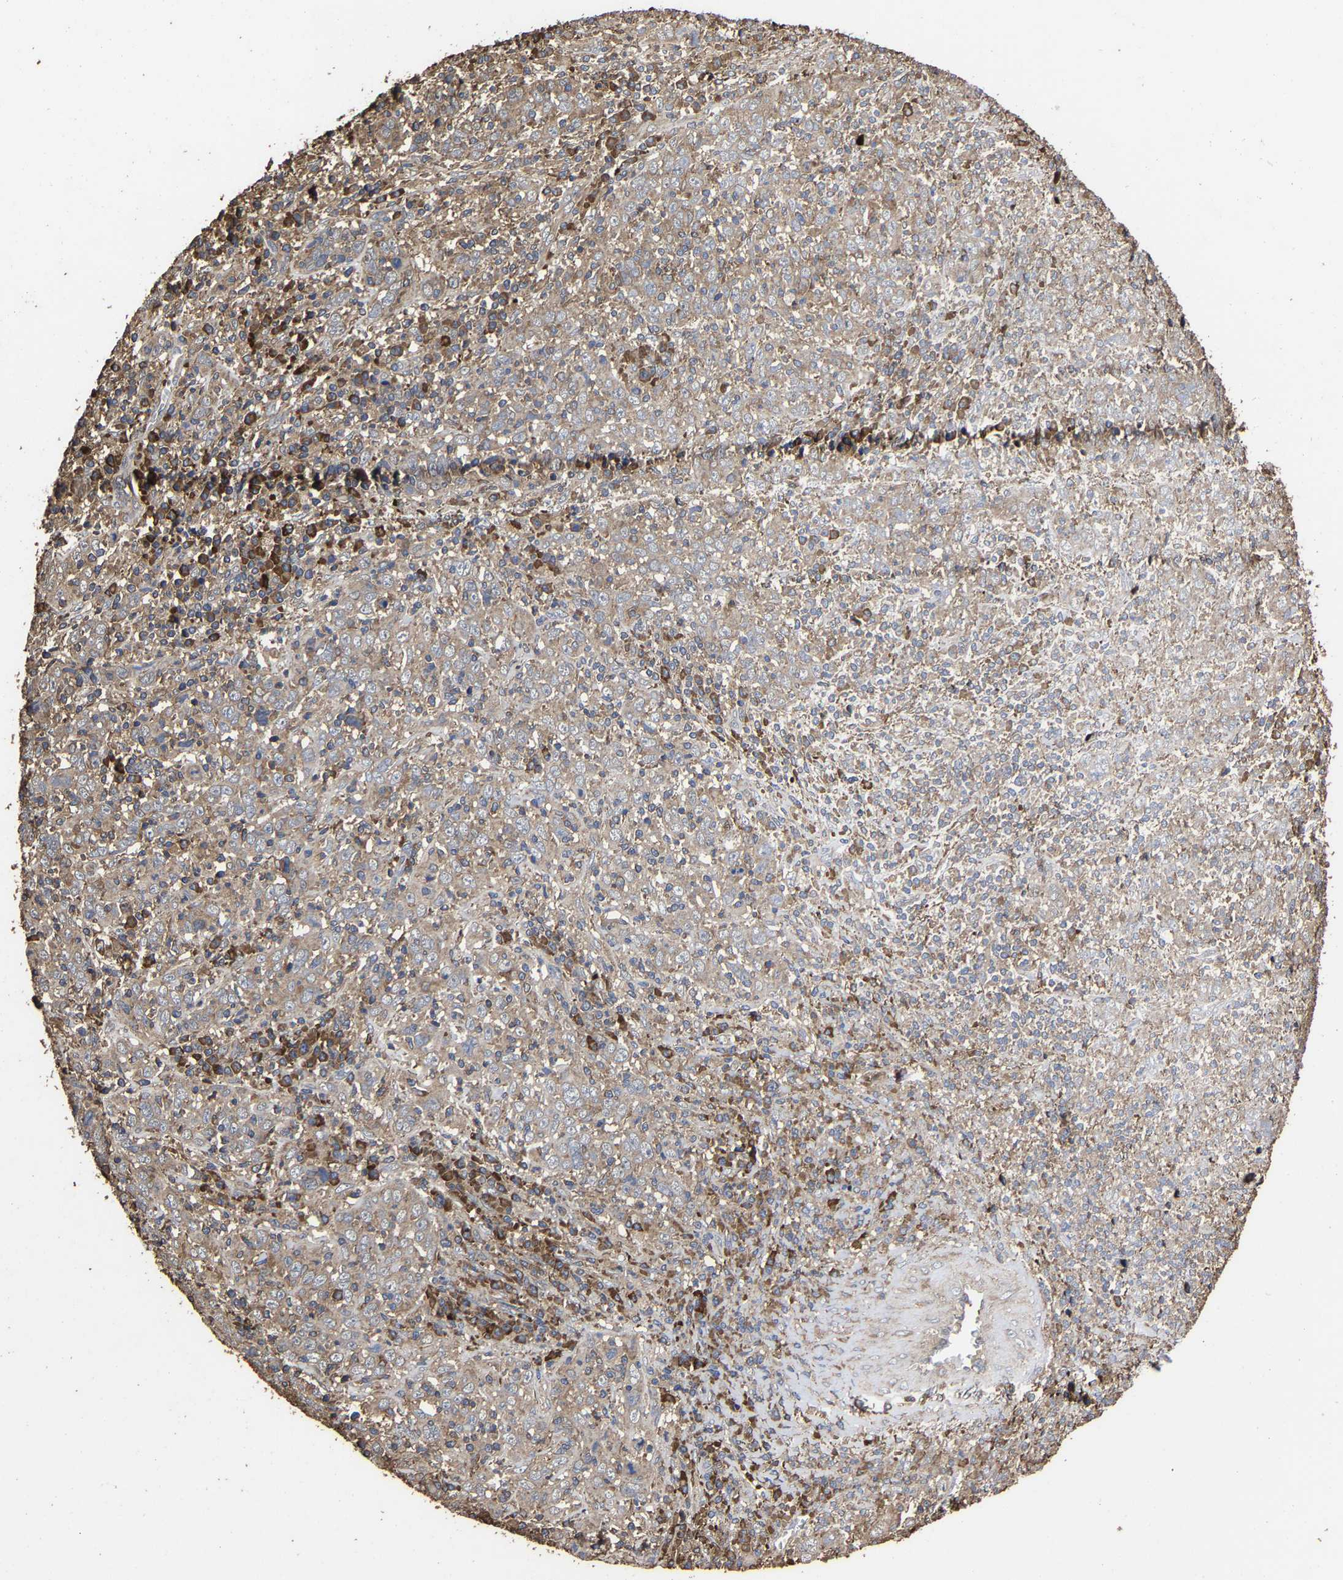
{"staining": {"intensity": "weak", "quantity": ">75%", "location": "cytoplasmic/membranous"}, "tissue": "cervical cancer", "cell_type": "Tumor cells", "image_type": "cancer", "snomed": [{"axis": "morphology", "description": "Squamous cell carcinoma, NOS"}, {"axis": "topography", "description": "Cervix"}], "caption": "Immunohistochemistry (IHC) (DAB (3,3'-diaminobenzidine)) staining of cervical cancer demonstrates weak cytoplasmic/membranous protein staining in about >75% of tumor cells. Ihc stains the protein of interest in brown and the nuclei are stained blue.", "gene": "ITCH", "patient": {"sex": "female", "age": 46}}